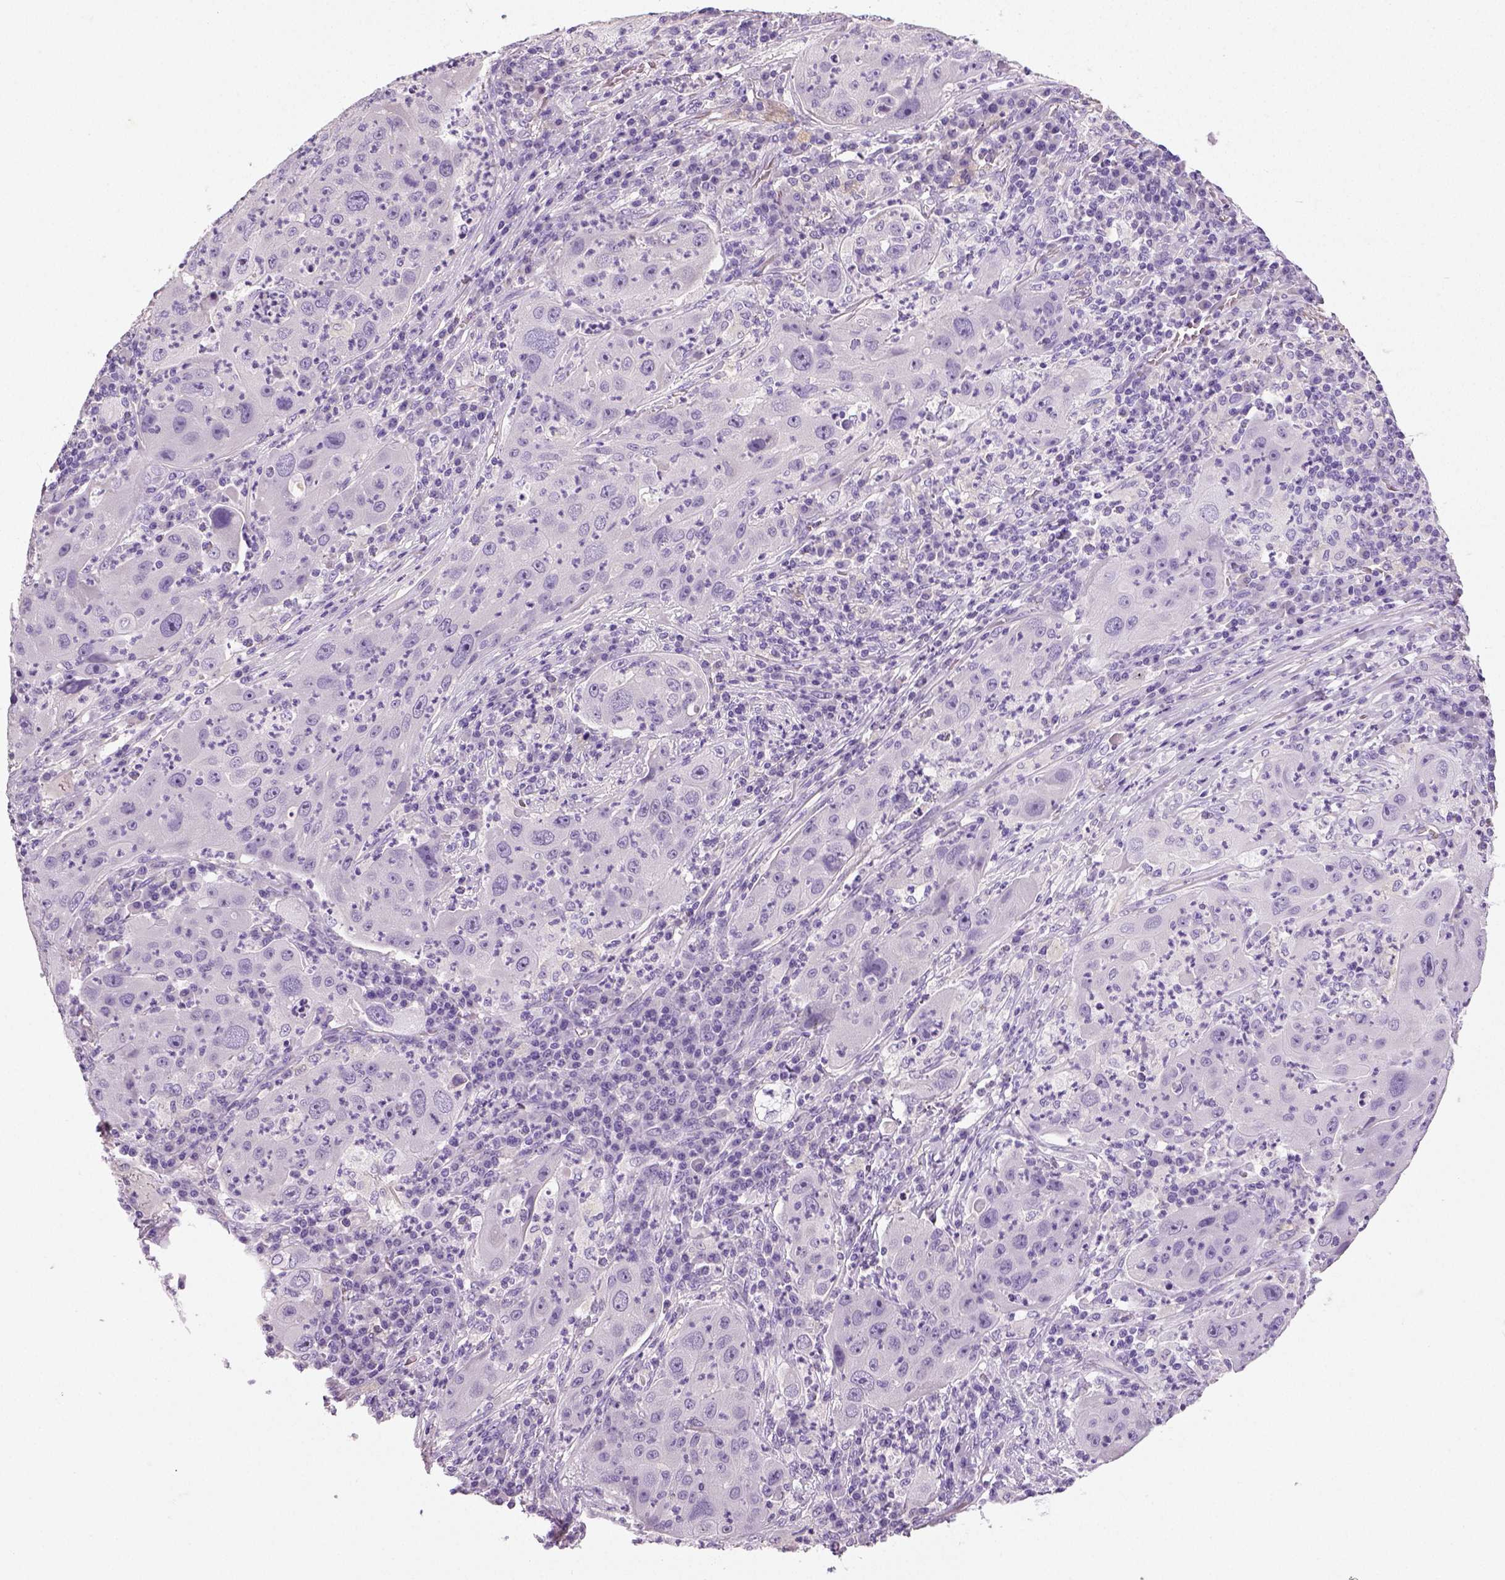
{"staining": {"intensity": "negative", "quantity": "none", "location": "none"}, "tissue": "lung cancer", "cell_type": "Tumor cells", "image_type": "cancer", "snomed": [{"axis": "morphology", "description": "Squamous cell carcinoma, NOS"}, {"axis": "topography", "description": "Lung"}], "caption": "An immunohistochemistry photomicrograph of squamous cell carcinoma (lung) is shown. There is no staining in tumor cells of squamous cell carcinoma (lung).", "gene": "NECAB2", "patient": {"sex": "female", "age": 59}}